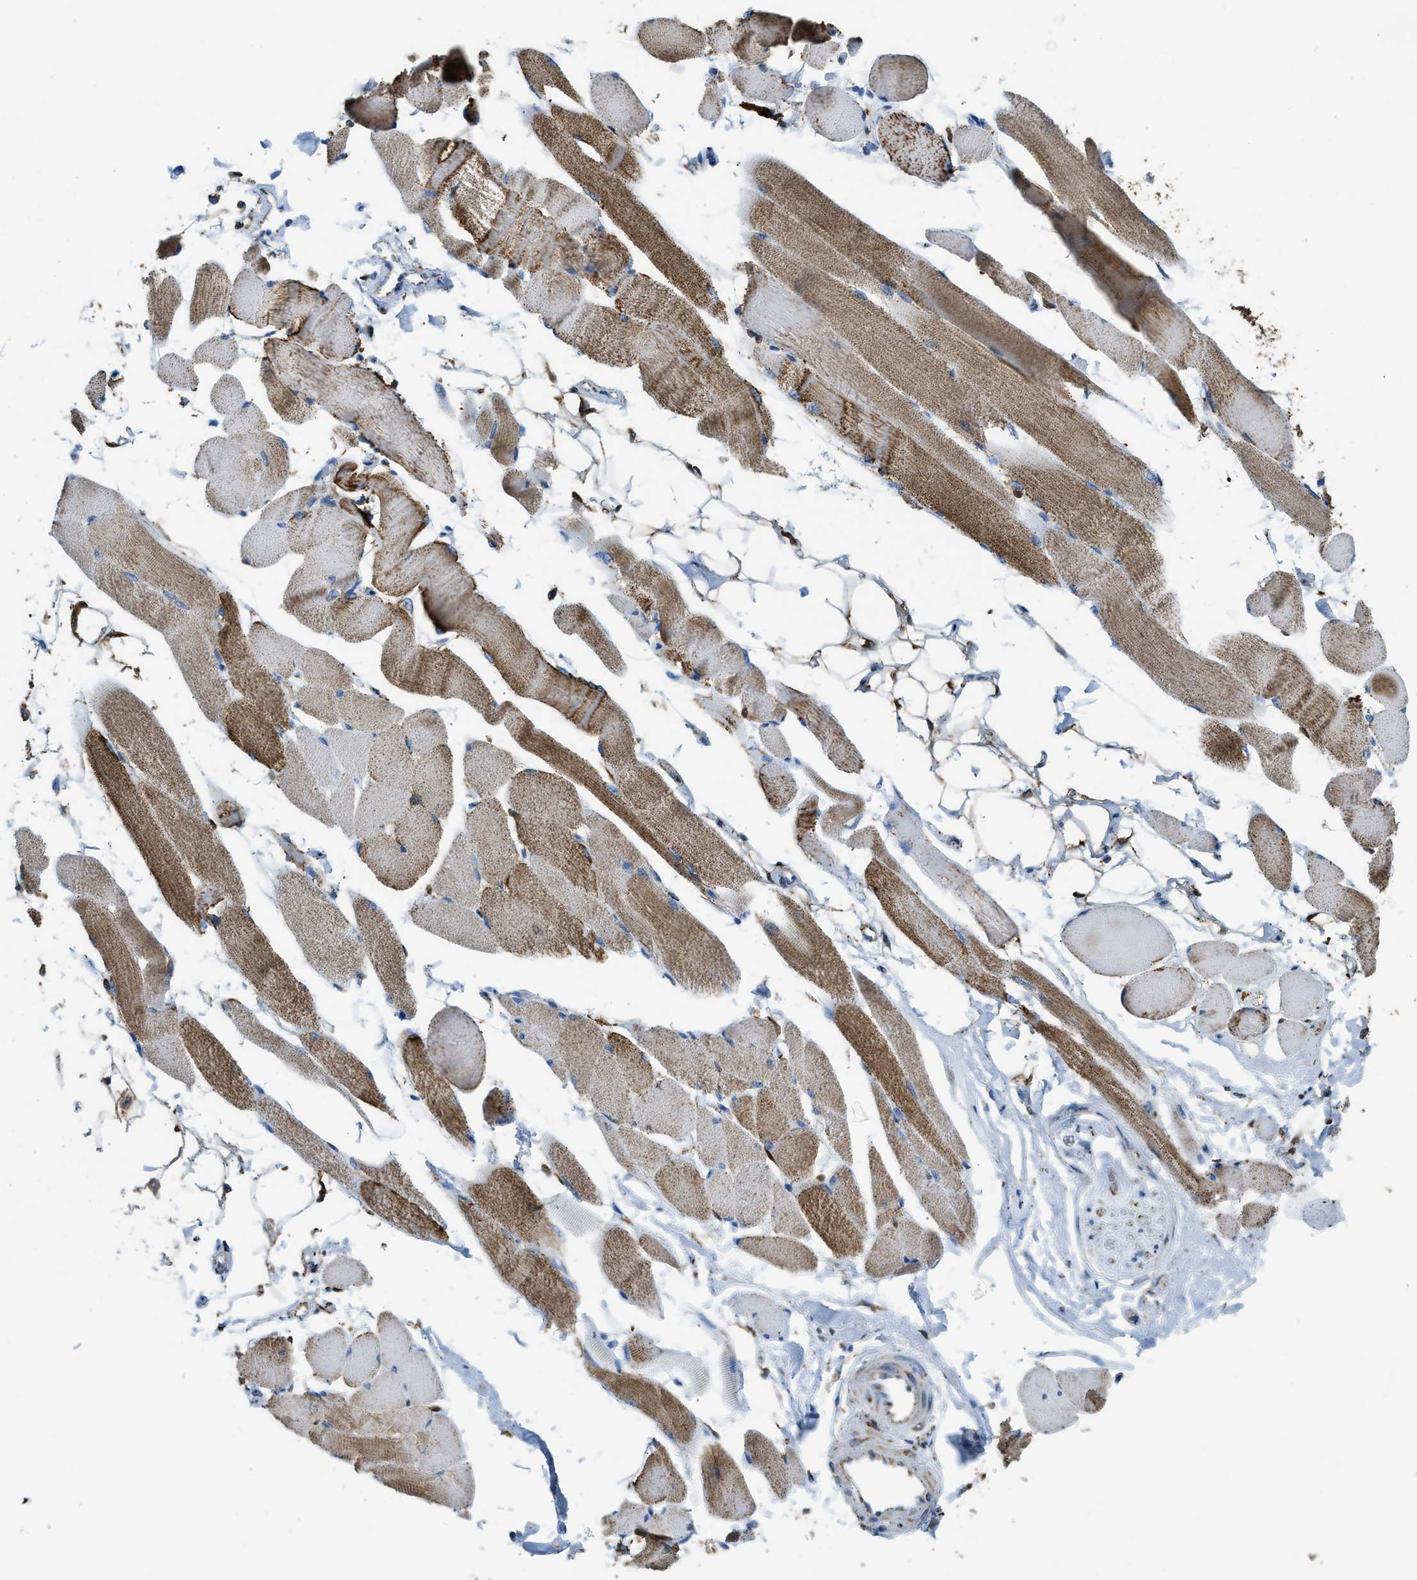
{"staining": {"intensity": "moderate", "quantity": "25%-75%", "location": "cytoplasmic/membranous"}, "tissue": "skeletal muscle", "cell_type": "Myocytes", "image_type": "normal", "snomed": [{"axis": "morphology", "description": "Normal tissue, NOS"}, {"axis": "topography", "description": "Skeletal muscle"}, {"axis": "topography", "description": "Peripheral nerve tissue"}], "caption": "This micrograph demonstrates normal skeletal muscle stained with IHC to label a protein in brown. The cytoplasmic/membranous of myocytes show moderate positivity for the protein. Nuclei are counter-stained blue.", "gene": "ETFB", "patient": {"sex": "female", "age": 84}}